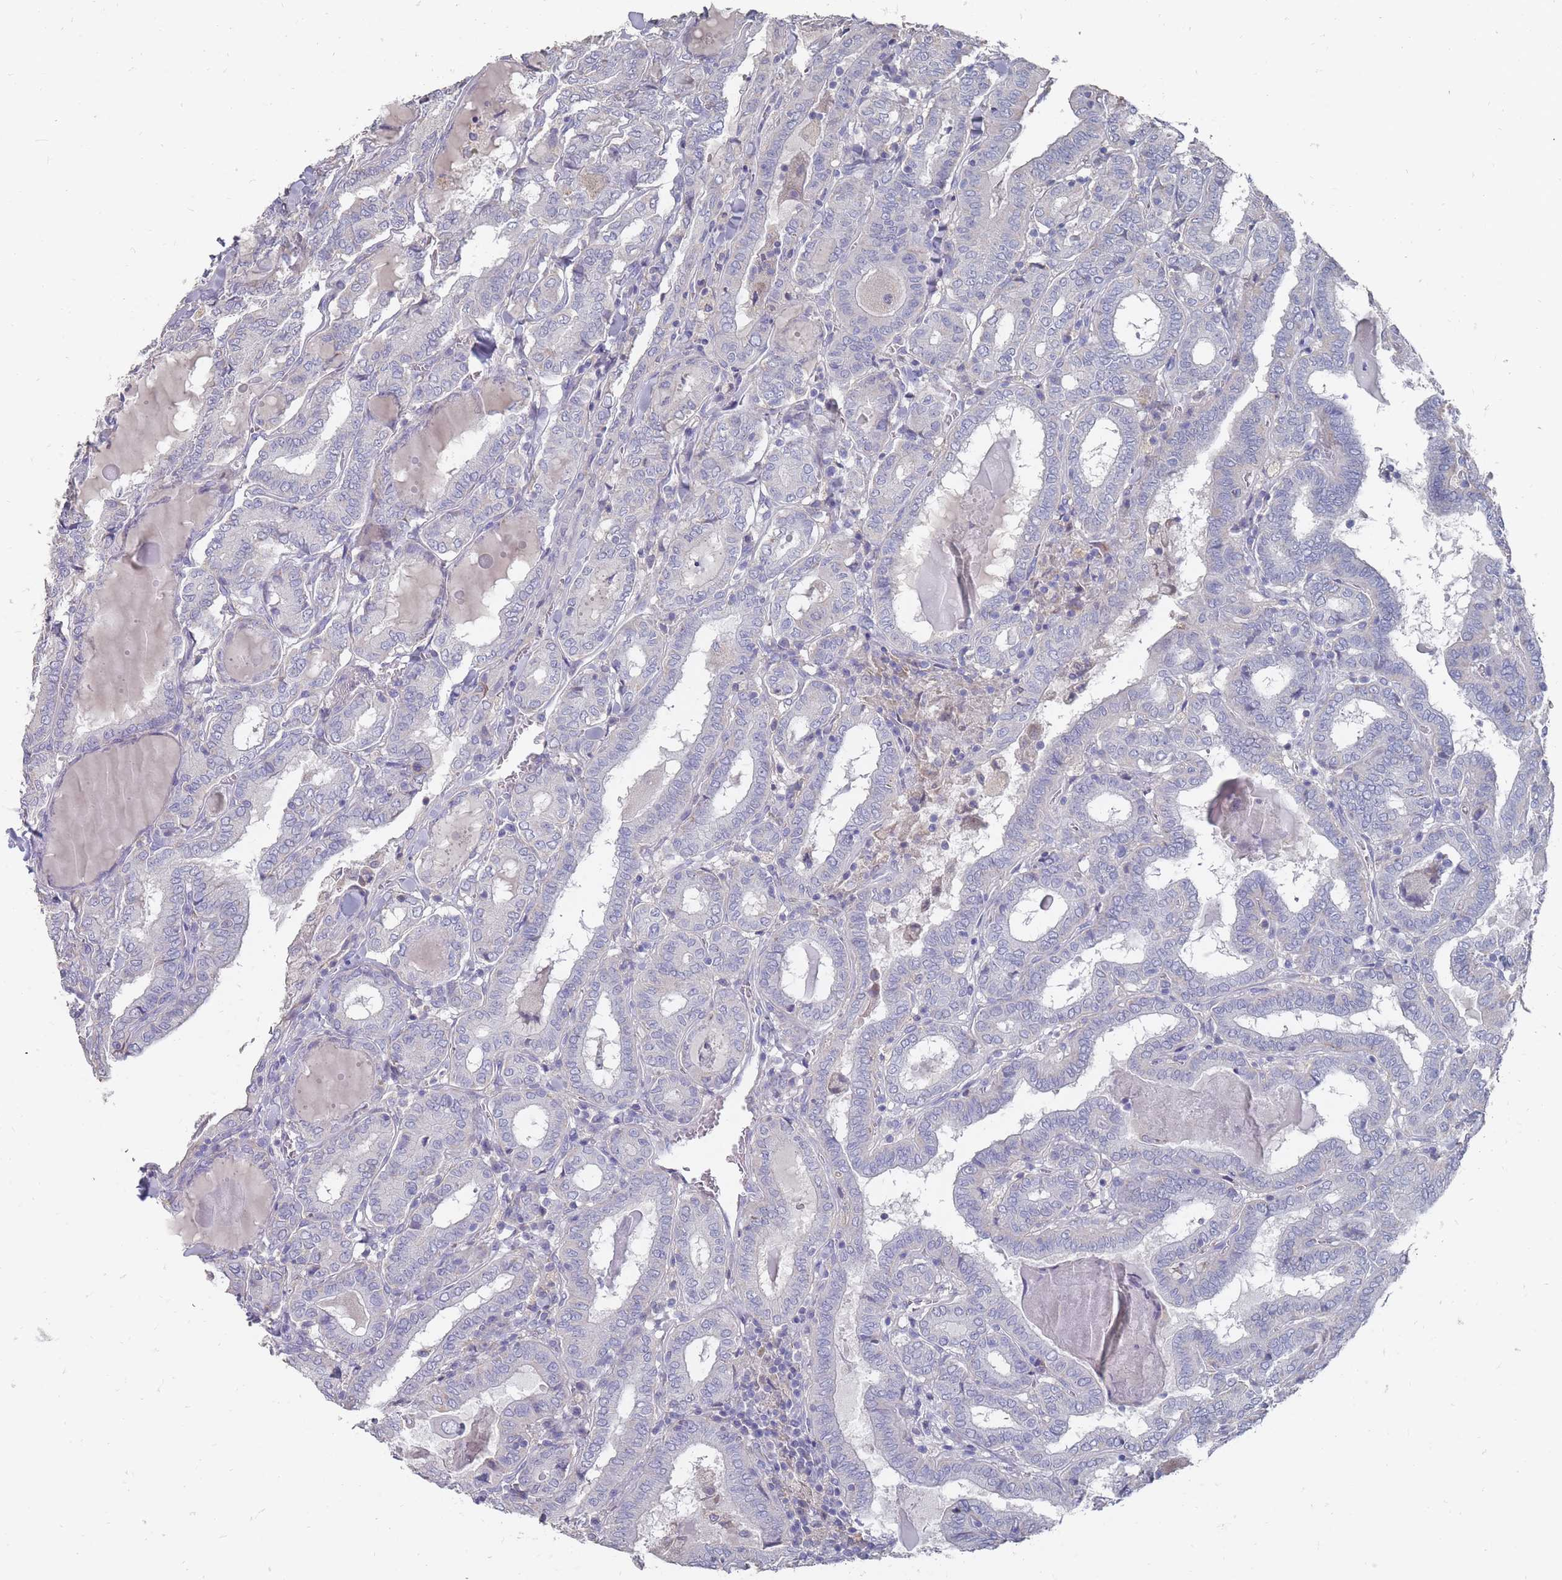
{"staining": {"intensity": "negative", "quantity": "none", "location": "none"}, "tissue": "thyroid cancer", "cell_type": "Tumor cells", "image_type": "cancer", "snomed": [{"axis": "morphology", "description": "Papillary adenocarcinoma, NOS"}, {"axis": "topography", "description": "Thyroid gland"}], "caption": "A histopathology image of thyroid cancer (papillary adenocarcinoma) stained for a protein demonstrates no brown staining in tumor cells. Brightfield microscopy of immunohistochemistry (IHC) stained with DAB (3,3'-diaminobenzidine) (brown) and hematoxylin (blue), captured at high magnification.", "gene": "OTULINL", "patient": {"sex": "female", "age": 72}}